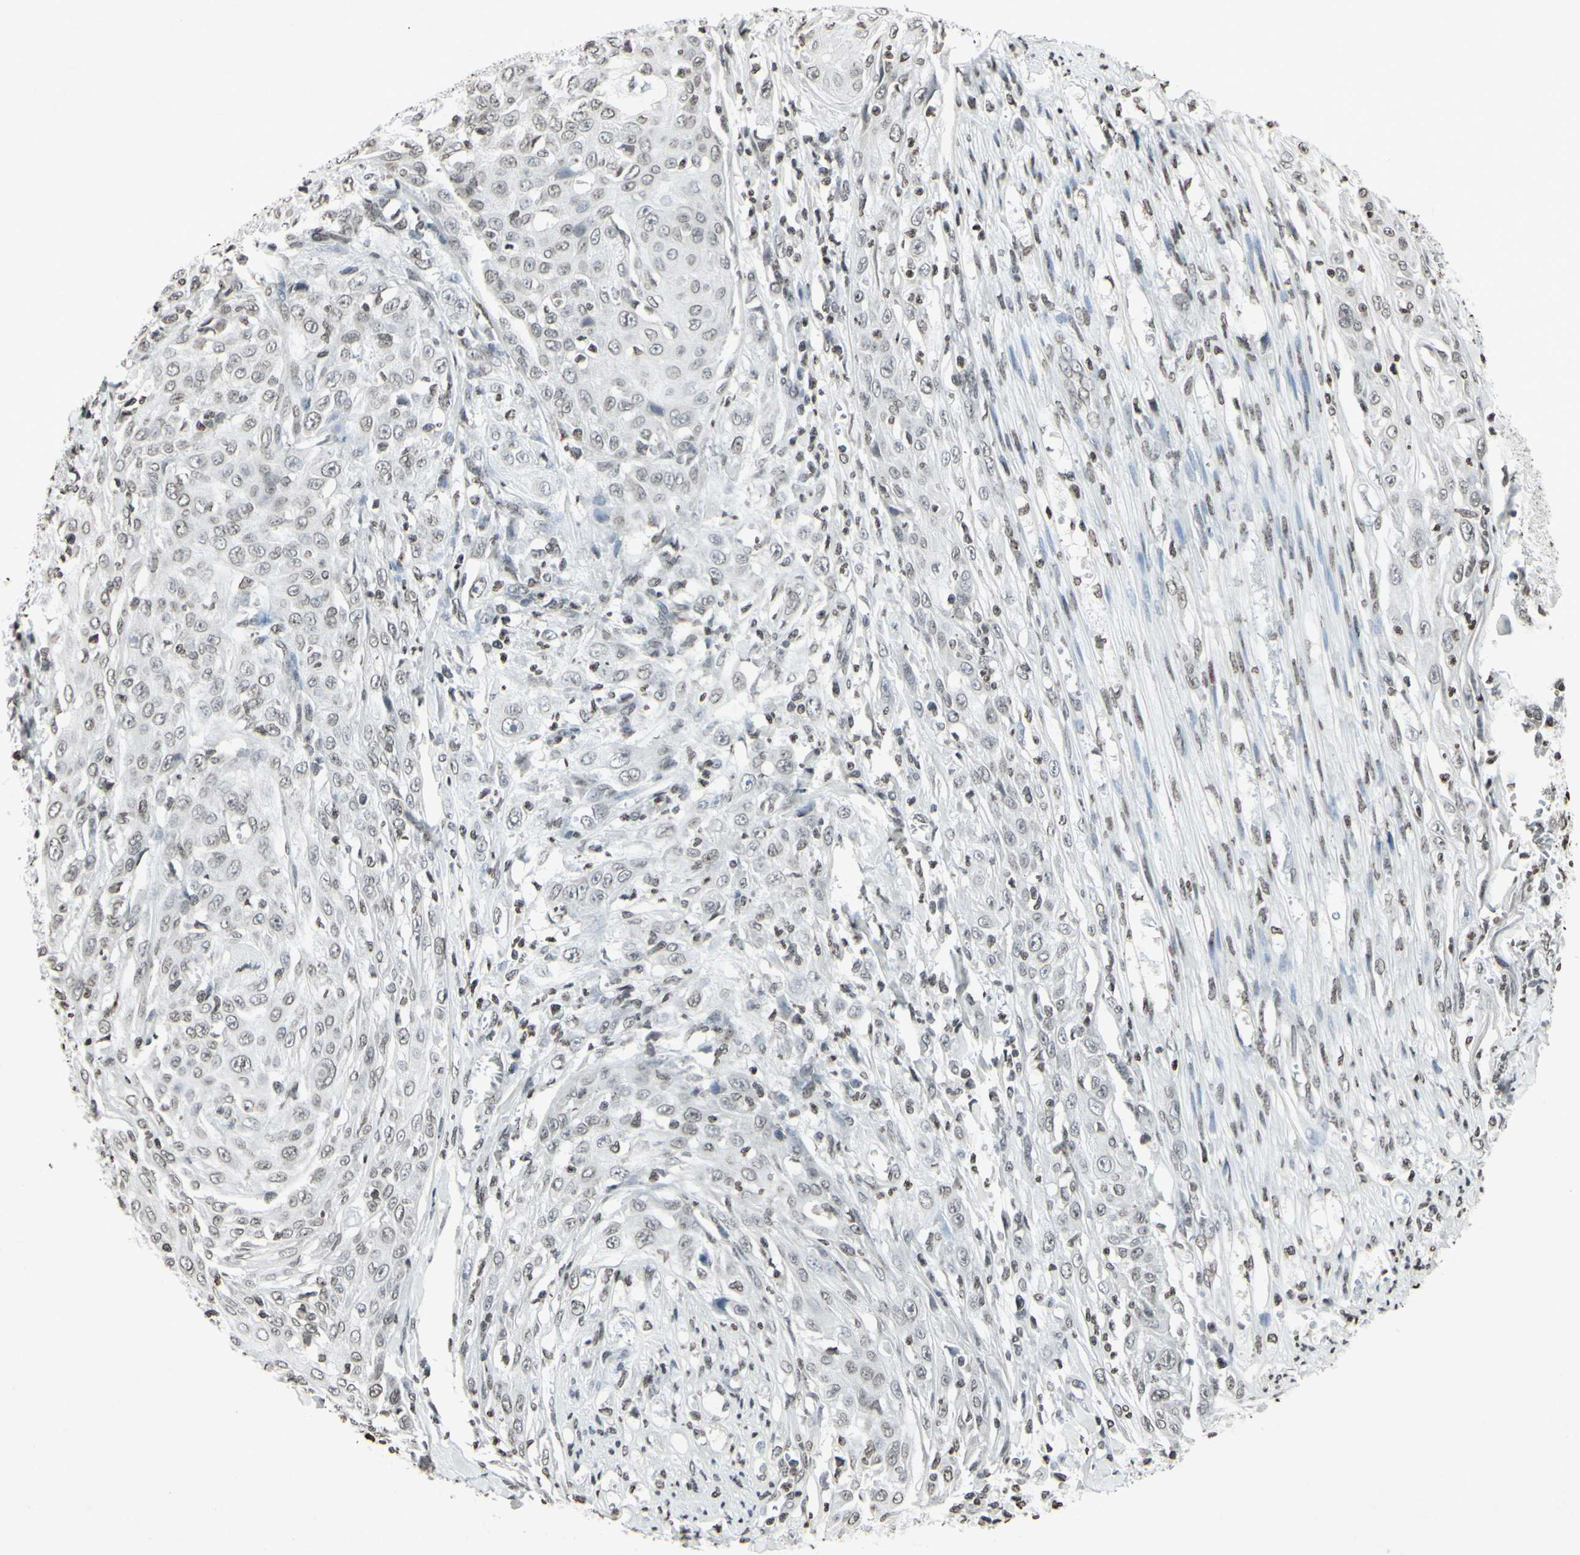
{"staining": {"intensity": "negative", "quantity": "none", "location": "none"}, "tissue": "skin cancer", "cell_type": "Tumor cells", "image_type": "cancer", "snomed": [{"axis": "morphology", "description": "Squamous cell carcinoma, NOS"}, {"axis": "morphology", "description": "Squamous cell carcinoma, metastatic, NOS"}, {"axis": "topography", "description": "Skin"}, {"axis": "topography", "description": "Lymph node"}], "caption": "There is no significant expression in tumor cells of metastatic squamous cell carcinoma (skin). (Brightfield microscopy of DAB immunohistochemistry (IHC) at high magnification).", "gene": "CD79B", "patient": {"sex": "male", "age": 75}}